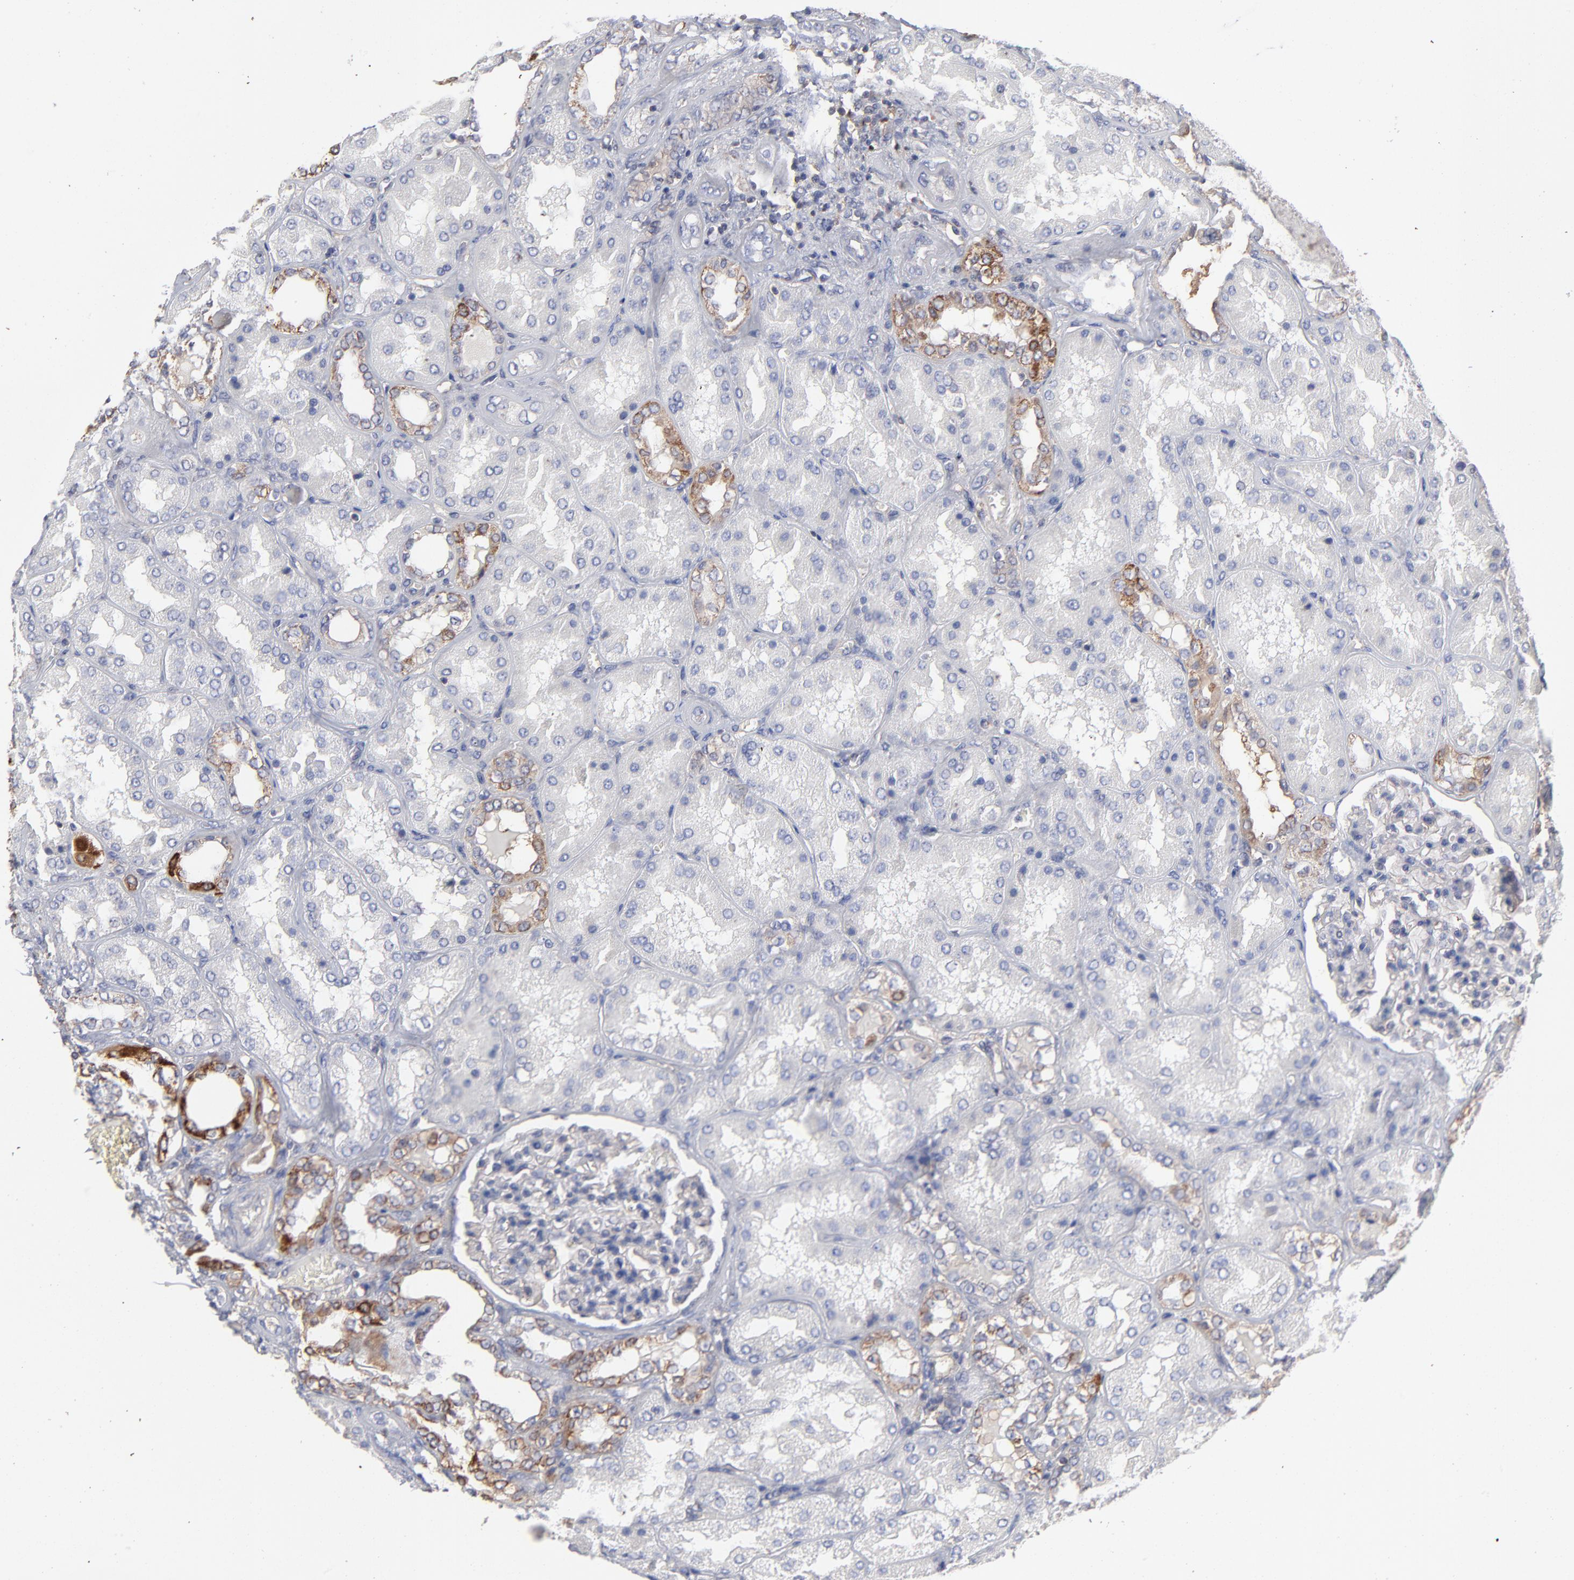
{"staining": {"intensity": "negative", "quantity": "none", "location": "none"}, "tissue": "kidney", "cell_type": "Cells in glomeruli", "image_type": "normal", "snomed": [{"axis": "morphology", "description": "Normal tissue, NOS"}, {"axis": "topography", "description": "Kidney"}], "caption": "Immunohistochemical staining of unremarkable kidney exhibits no significant expression in cells in glomeruli. (IHC, brightfield microscopy, high magnification).", "gene": "NFKBIA", "patient": {"sex": "female", "age": 56}}